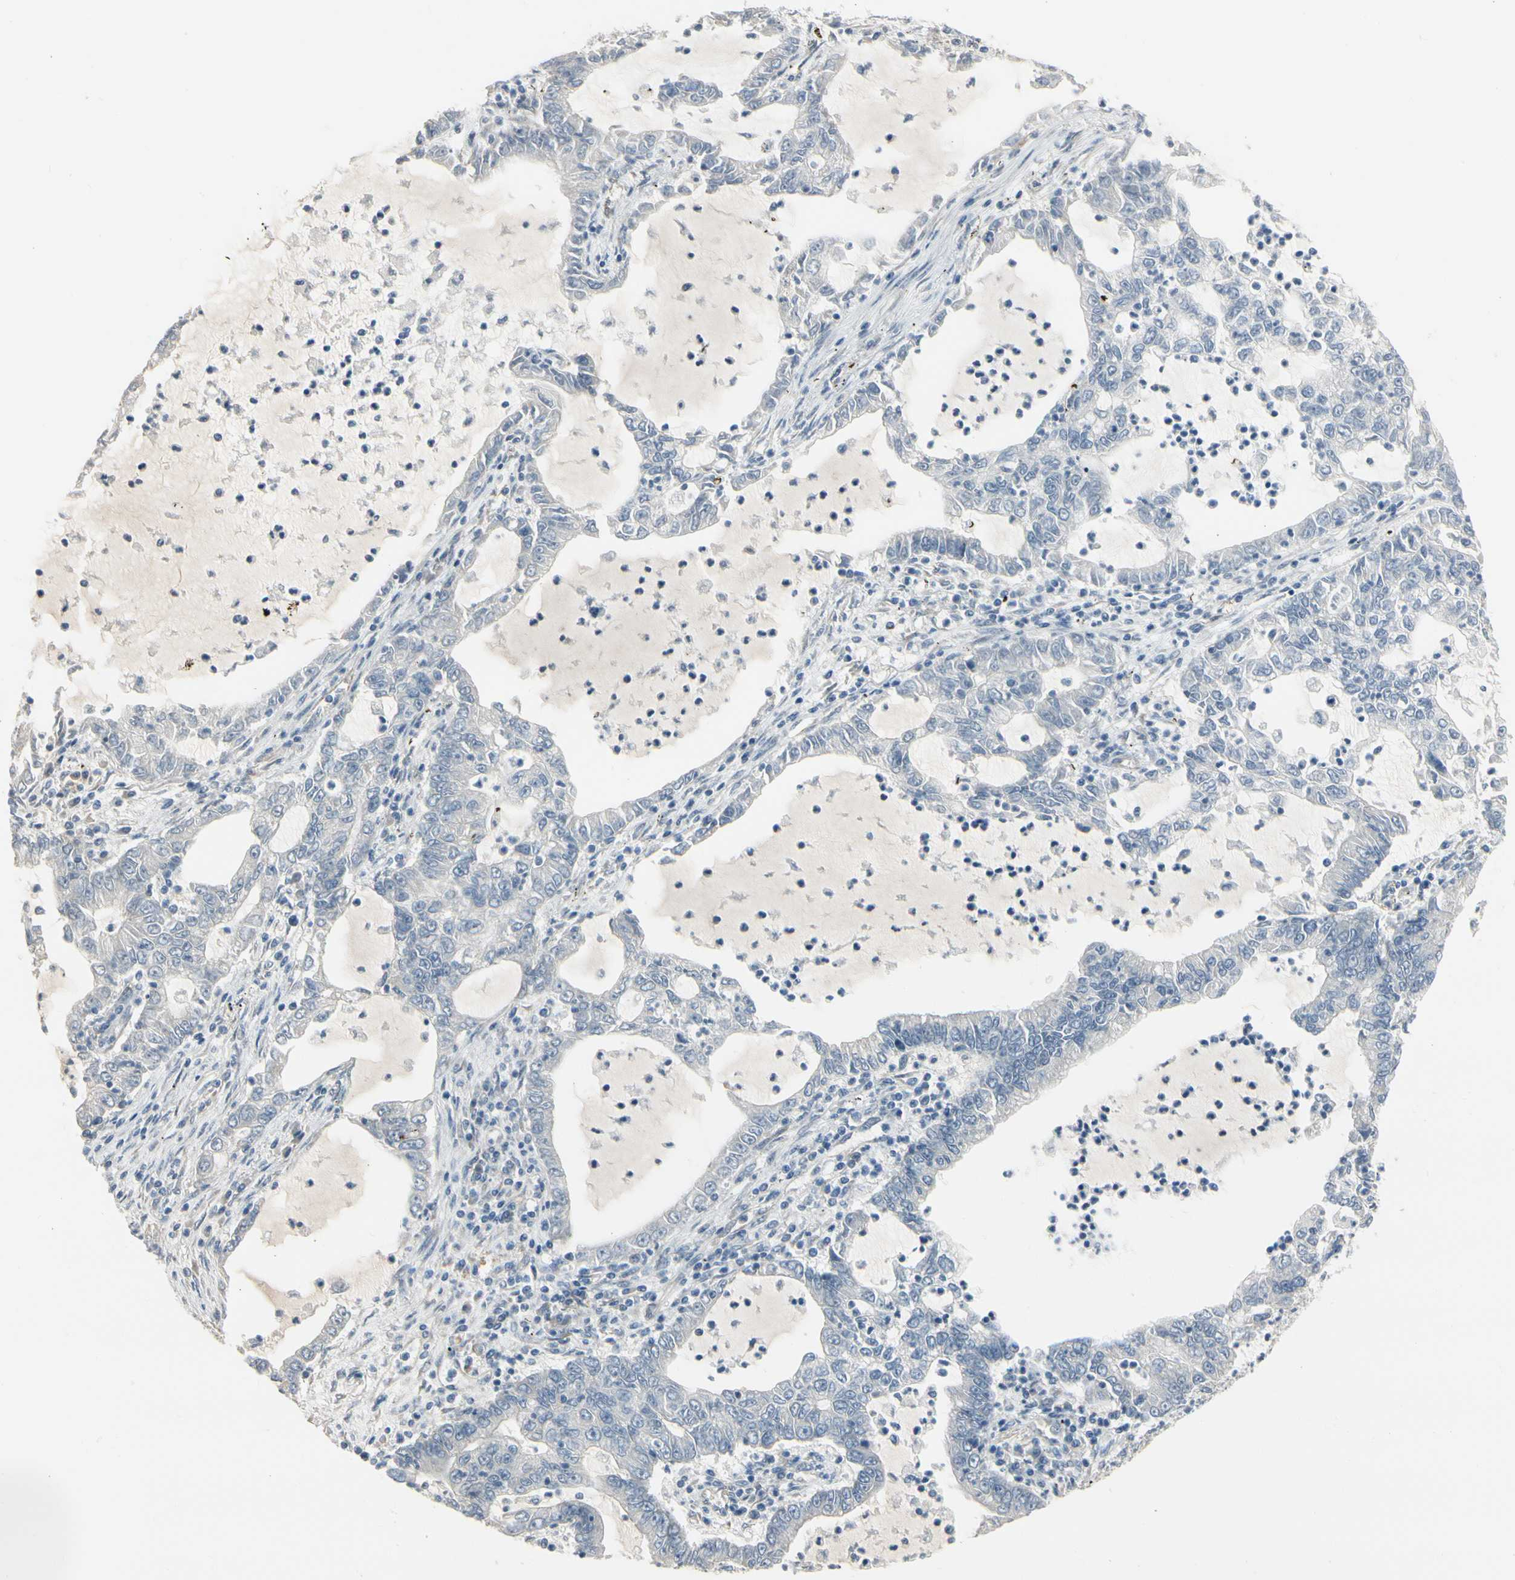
{"staining": {"intensity": "negative", "quantity": "none", "location": "none"}, "tissue": "lung cancer", "cell_type": "Tumor cells", "image_type": "cancer", "snomed": [{"axis": "morphology", "description": "Adenocarcinoma, NOS"}, {"axis": "topography", "description": "Lung"}], "caption": "The IHC photomicrograph has no significant expression in tumor cells of lung cancer (adenocarcinoma) tissue. (Stains: DAB immunohistochemistry (IHC) with hematoxylin counter stain, Microscopy: brightfield microscopy at high magnification).", "gene": "SPINK4", "patient": {"sex": "female", "age": 51}}